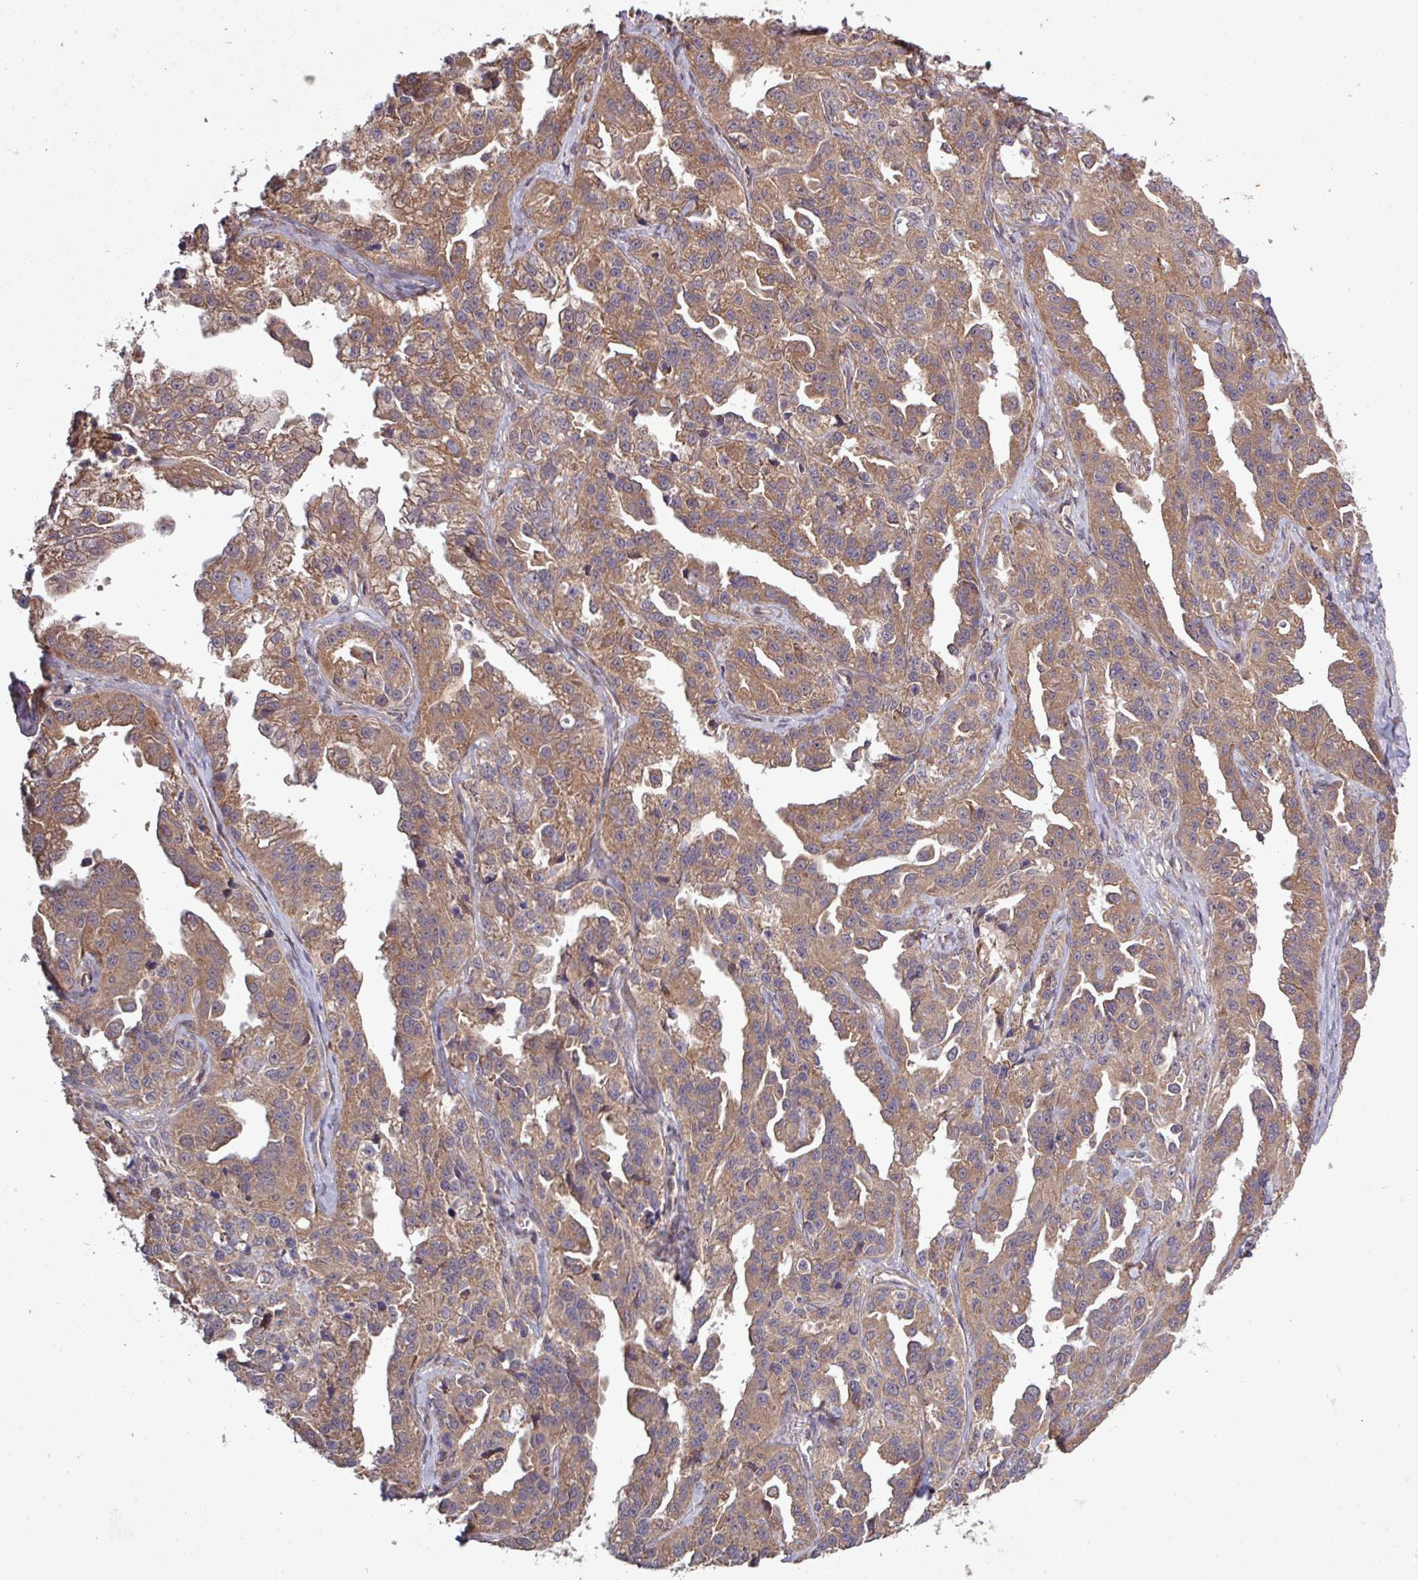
{"staining": {"intensity": "moderate", "quantity": ">75%", "location": "cytoplasmic/membranous"}, "tissue": "ovarian cancer", "cell_type": "Tumor cells", "image_type": "cancer", "snomed": [{"axis": "morphology", "description": "Cystadenocarcinoma, serous, NOS"}, {"axis": "topography", "description": "Ovary"}], "caption": "This histopathology image displays serous cystadenocarcinoma (ovarian) stained with immunohistochemistry to label a protein in brown. The cytoplasmic/membranous of tumor cells show moderate positivity for the protein. Nuclei are counter-stained blue.", "gene": "TRABD2A", "patient": {"sex": "female", "age": 75}}